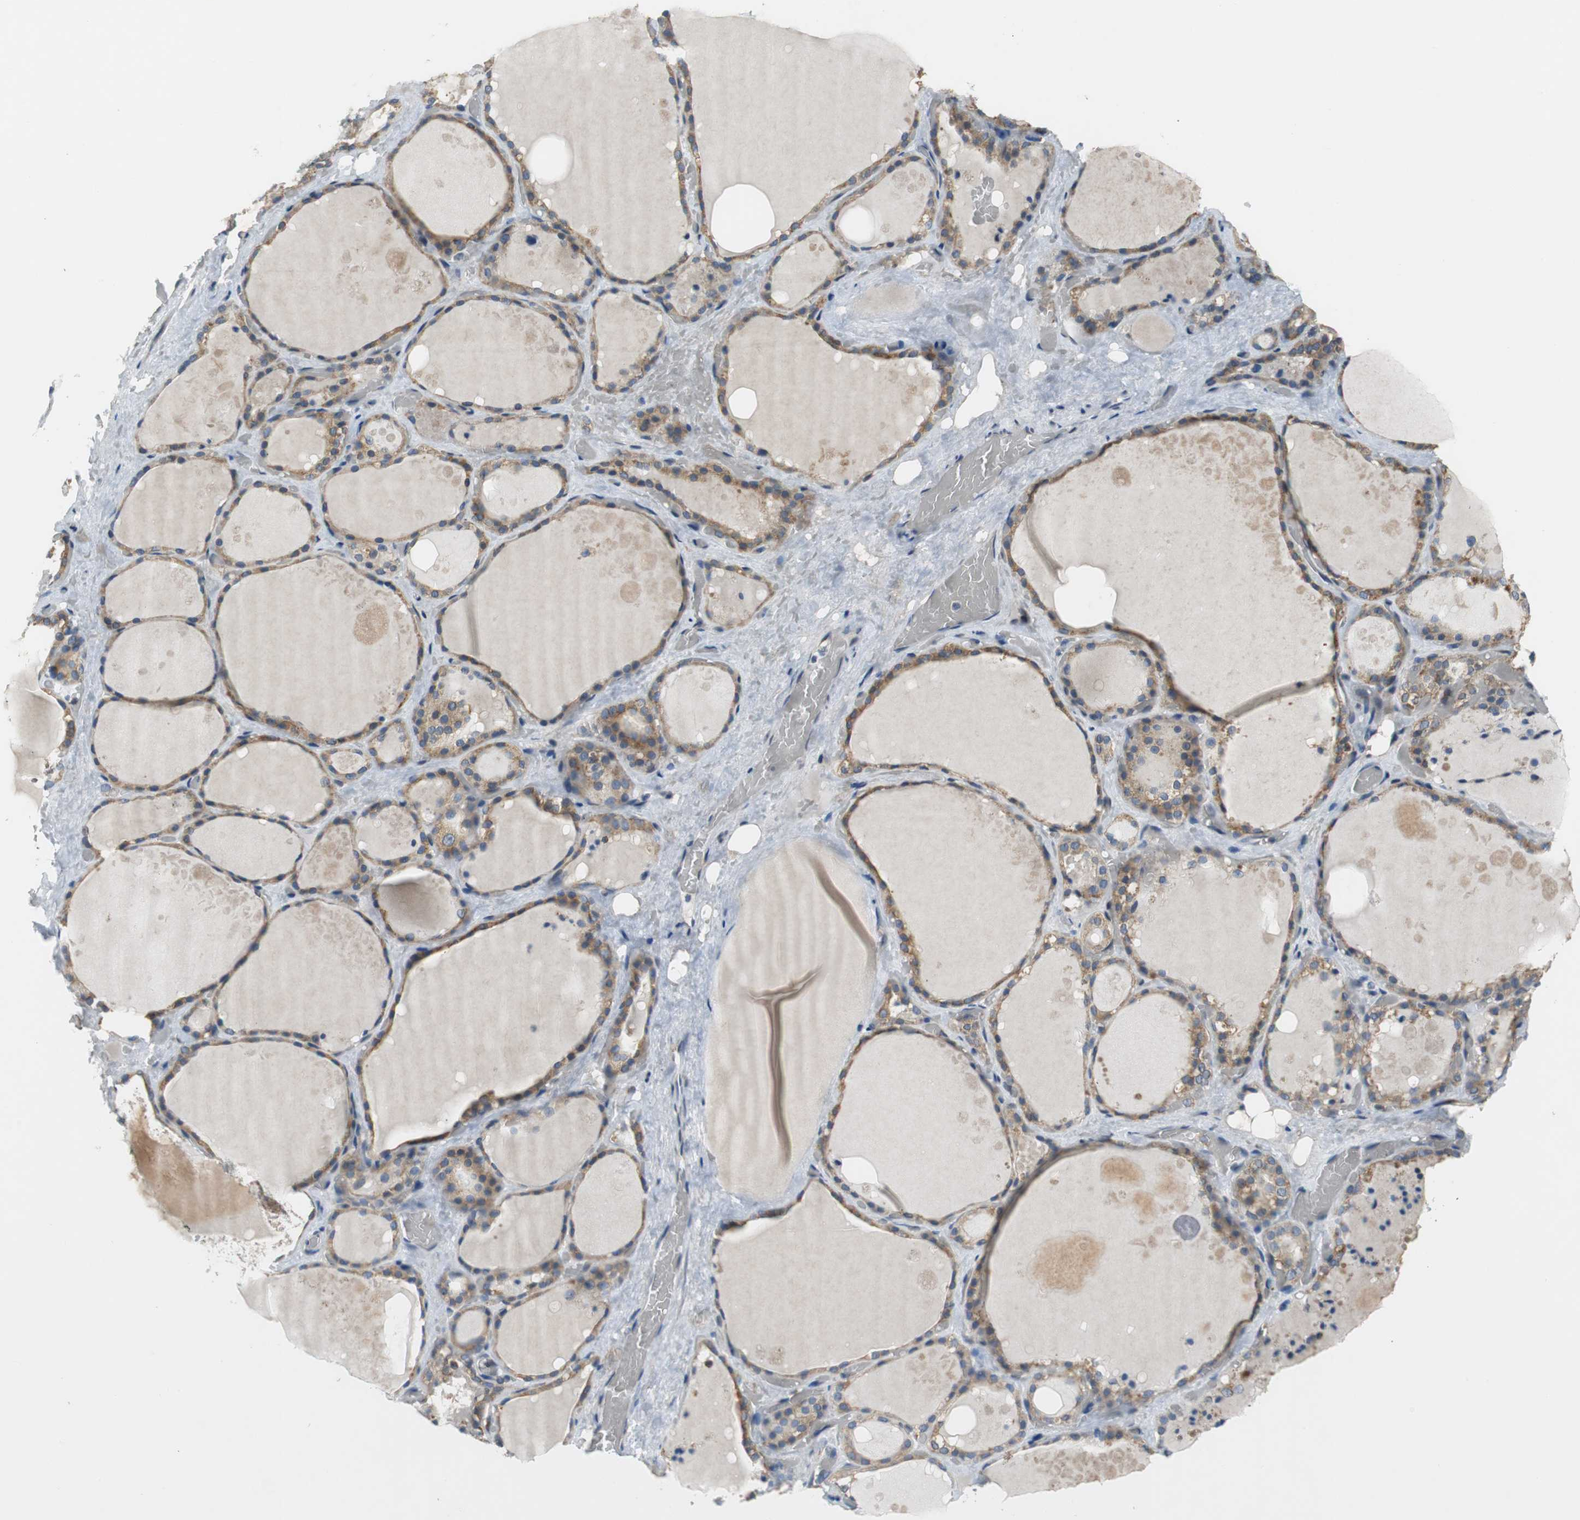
{"staining": {"intensity": "moderate", "quantity": ">75%", "location": "cytoplasmic/membranous"}, "tissue": "thyroid gland", "cell_type": "Glandular cells", "image_type": "normal", "snomed": [{"axis": "morphology", "description": "Normal tissue, NOS"}, {"axis": "topography", "description": "Thyroid gland"}], "caption": "Protein expression analysis of benign human thyroid gland reveals moderate cytoplasmic/membranous positivity in approximately >75% of glandular cells.", "gene": "CNOT3", "patient": {"sex": "male", "age": 61}}